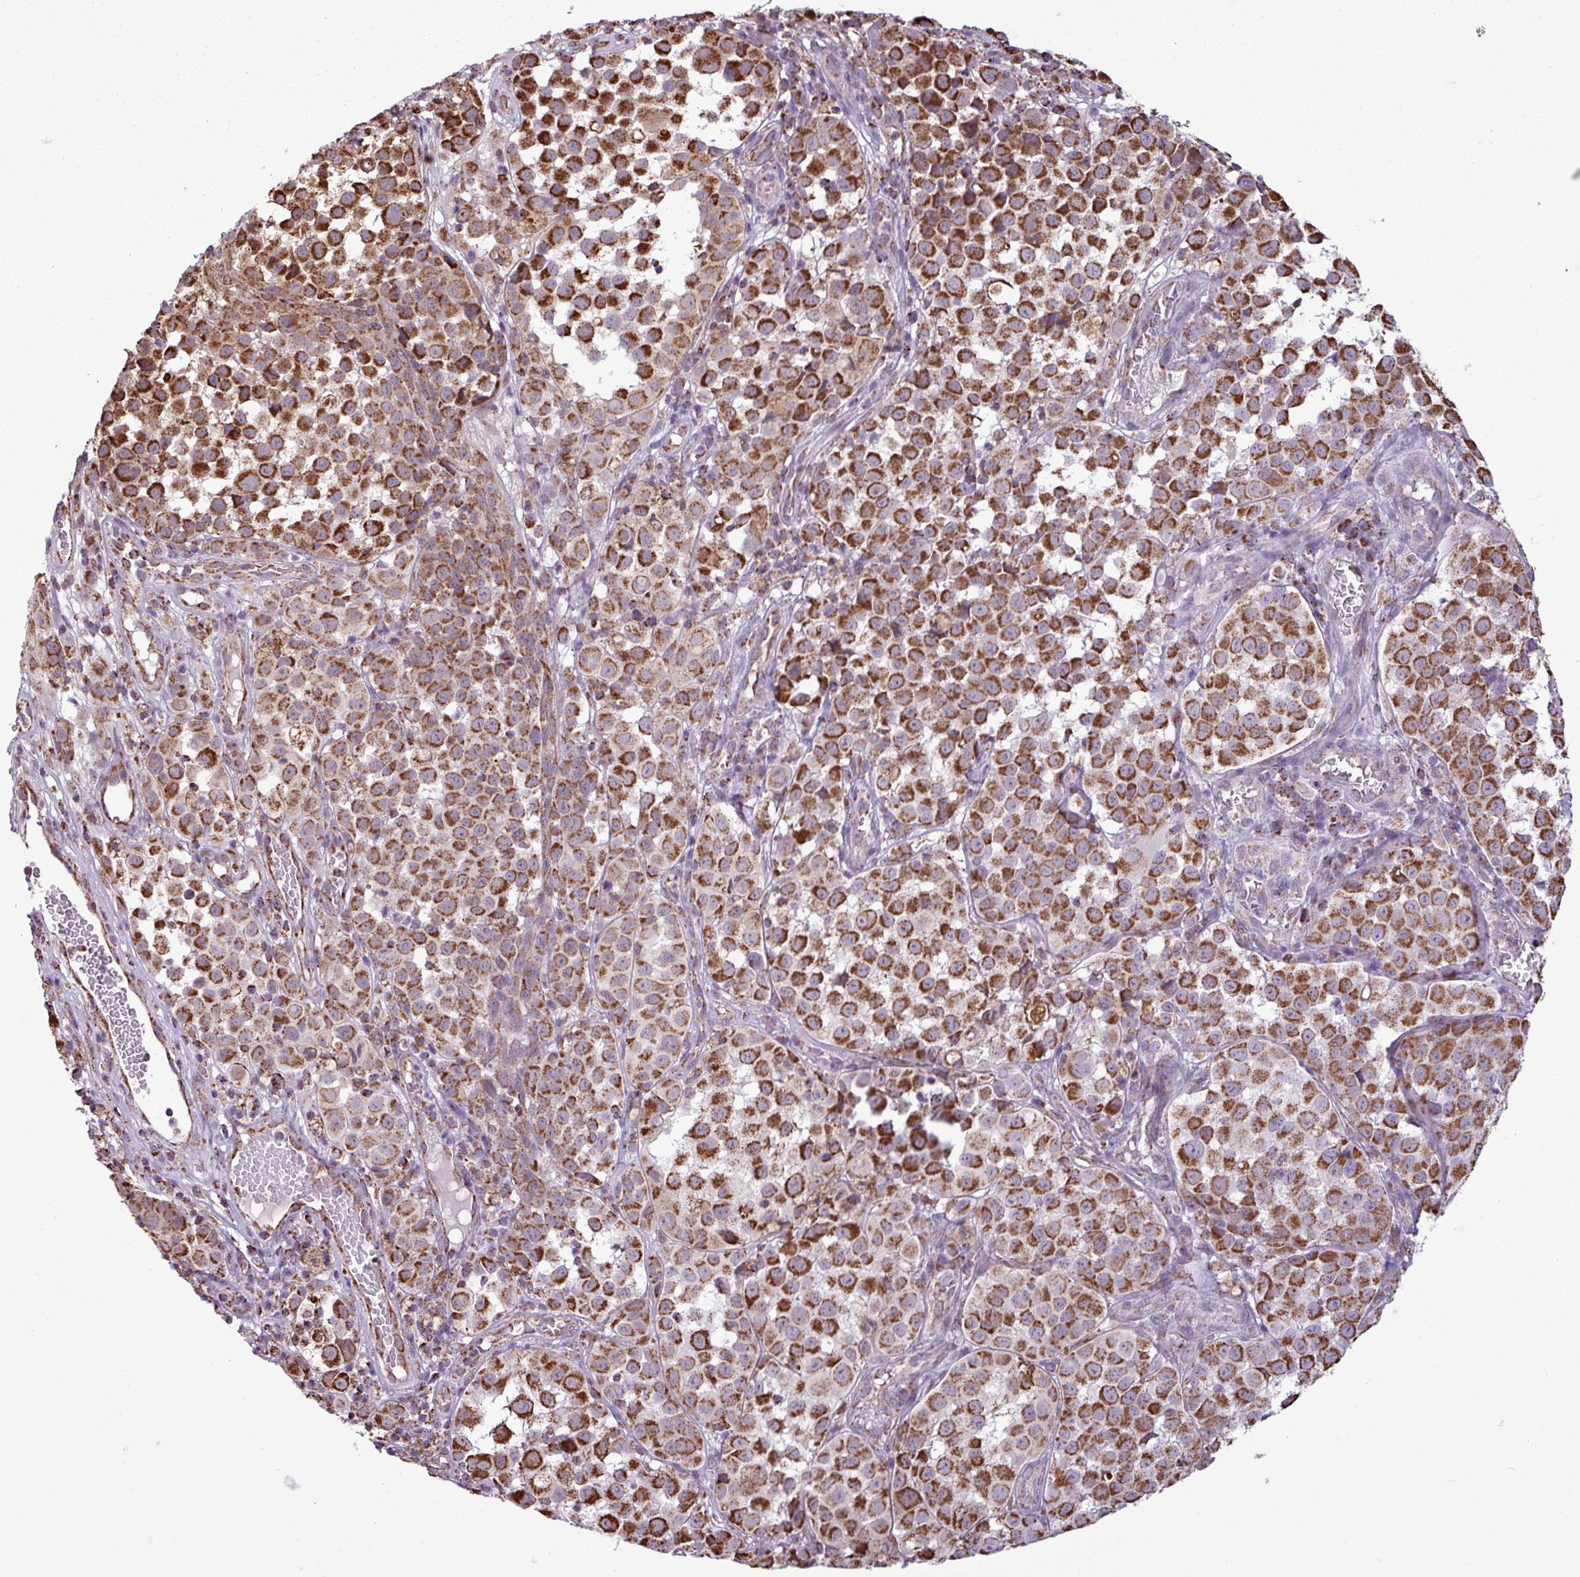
{"staining": {"intensity": "strong", "quantity": ">75%", "location": "cytoplasmic/membranous"}, "tissue": "melanoma", "cell_type": "Tumor cells", "image_type": "cancer", "snomed": [{"axis": "morphology", "description": "Malignant melanoma, NOS"}, {"axis": "topography", "description": "Skin"}], "caption": "IHC of human malignant melanoma exhibits high levels of strong cytoplasmic/membranous expression in about >75% of tumor cells.", "gene": "ALG8", "patient": {"sex": "male", "age": 64}}